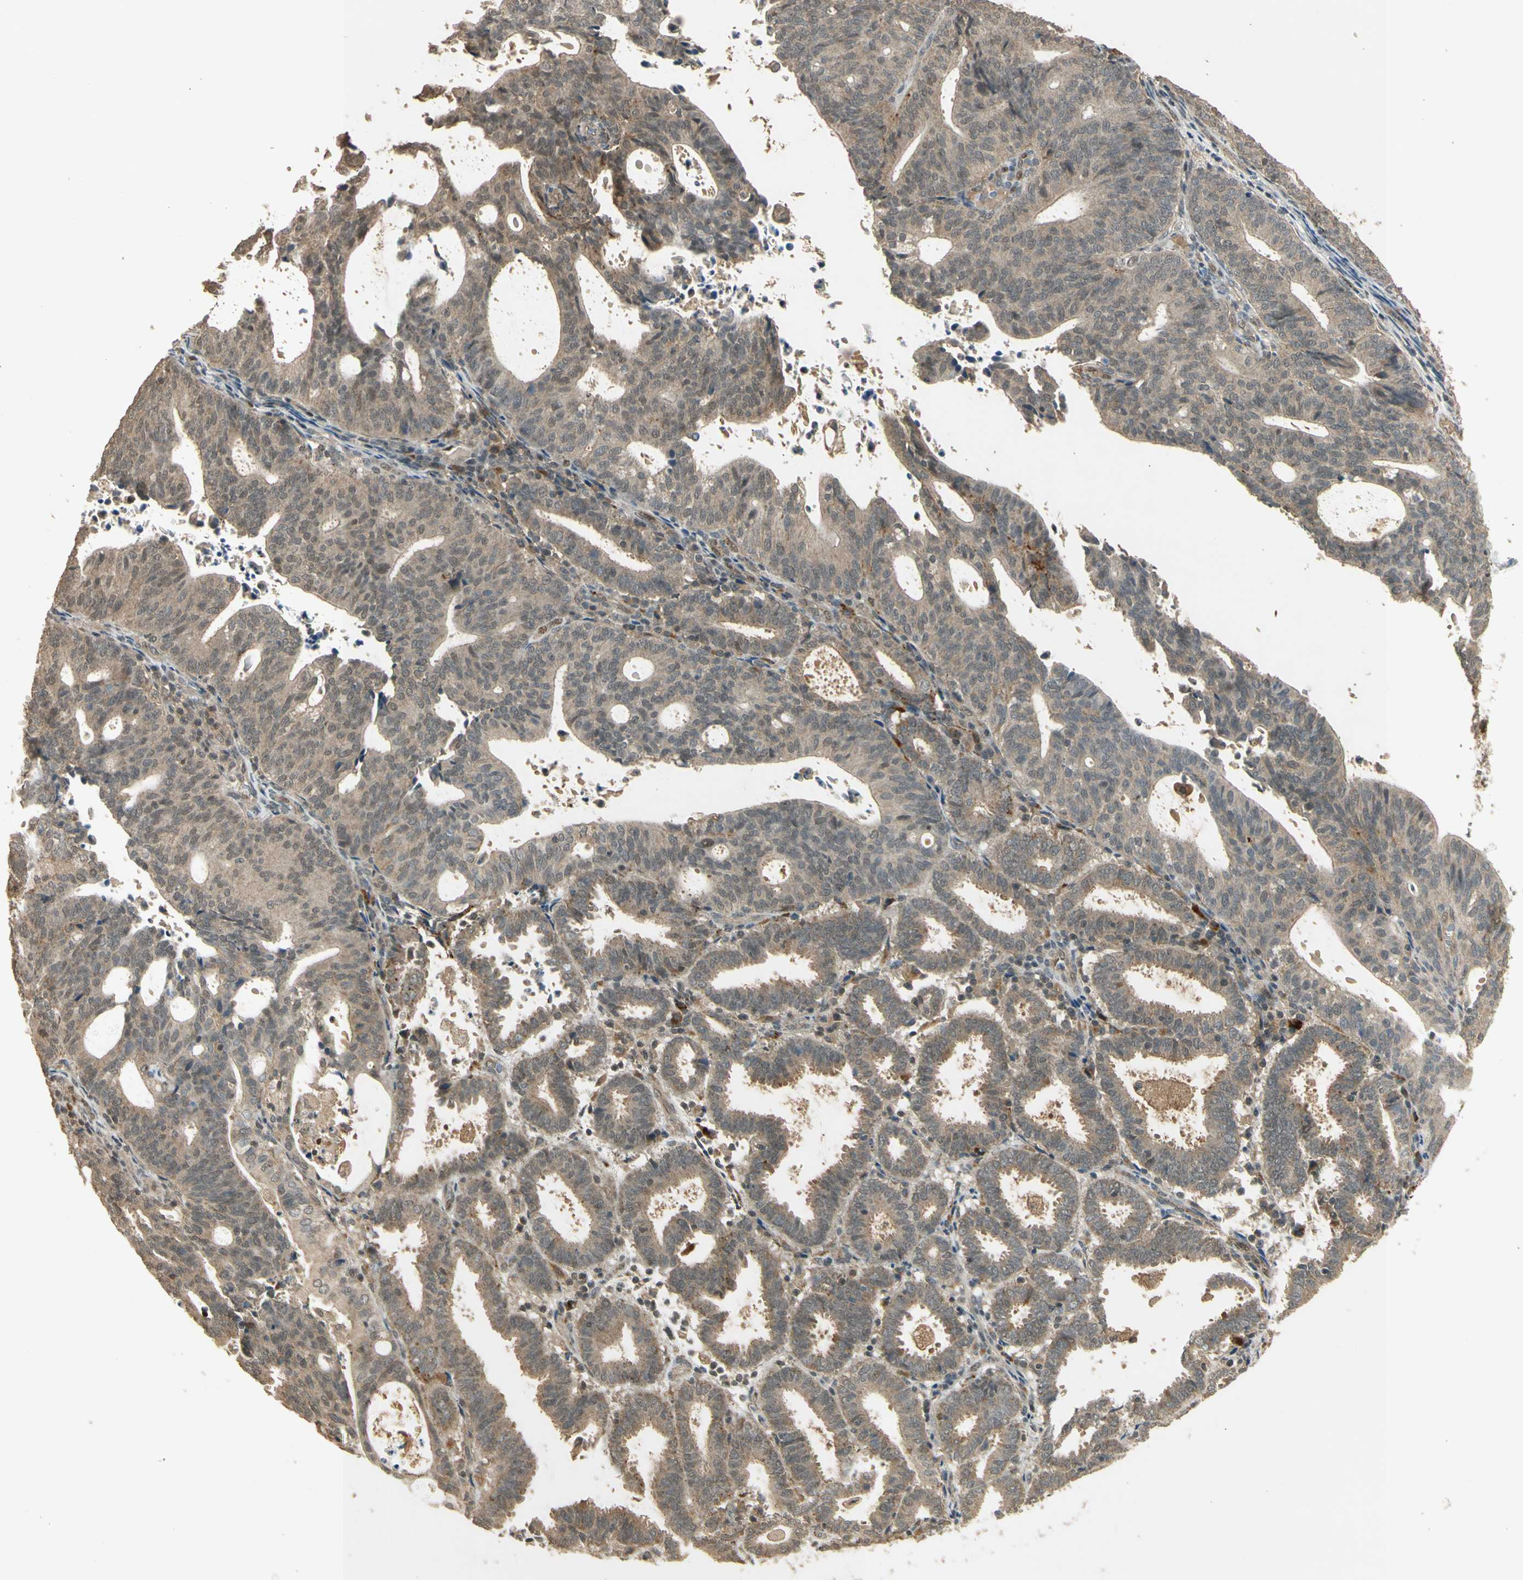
{"staining": {"intensity": "weak", "quantity": ">75%", "location": "cytoplasmic/membranous"}, "tissue": "endometrial cancer", "cell_type": "Tumor cells", "image_type": "cancer", "snomed": [{"axis": "morphology", "description": "Adenocarcinoma, NOS"}, {"axis": "topography", "description": "Uterus"}], "caption": "A brown stain highlights weak cytoplasmic/membranous positivity of a protein in endometrial adenocarcinoma tumor cells.", "gene": "GMEB2", "patient": {"sex": "female", "age": 83}}